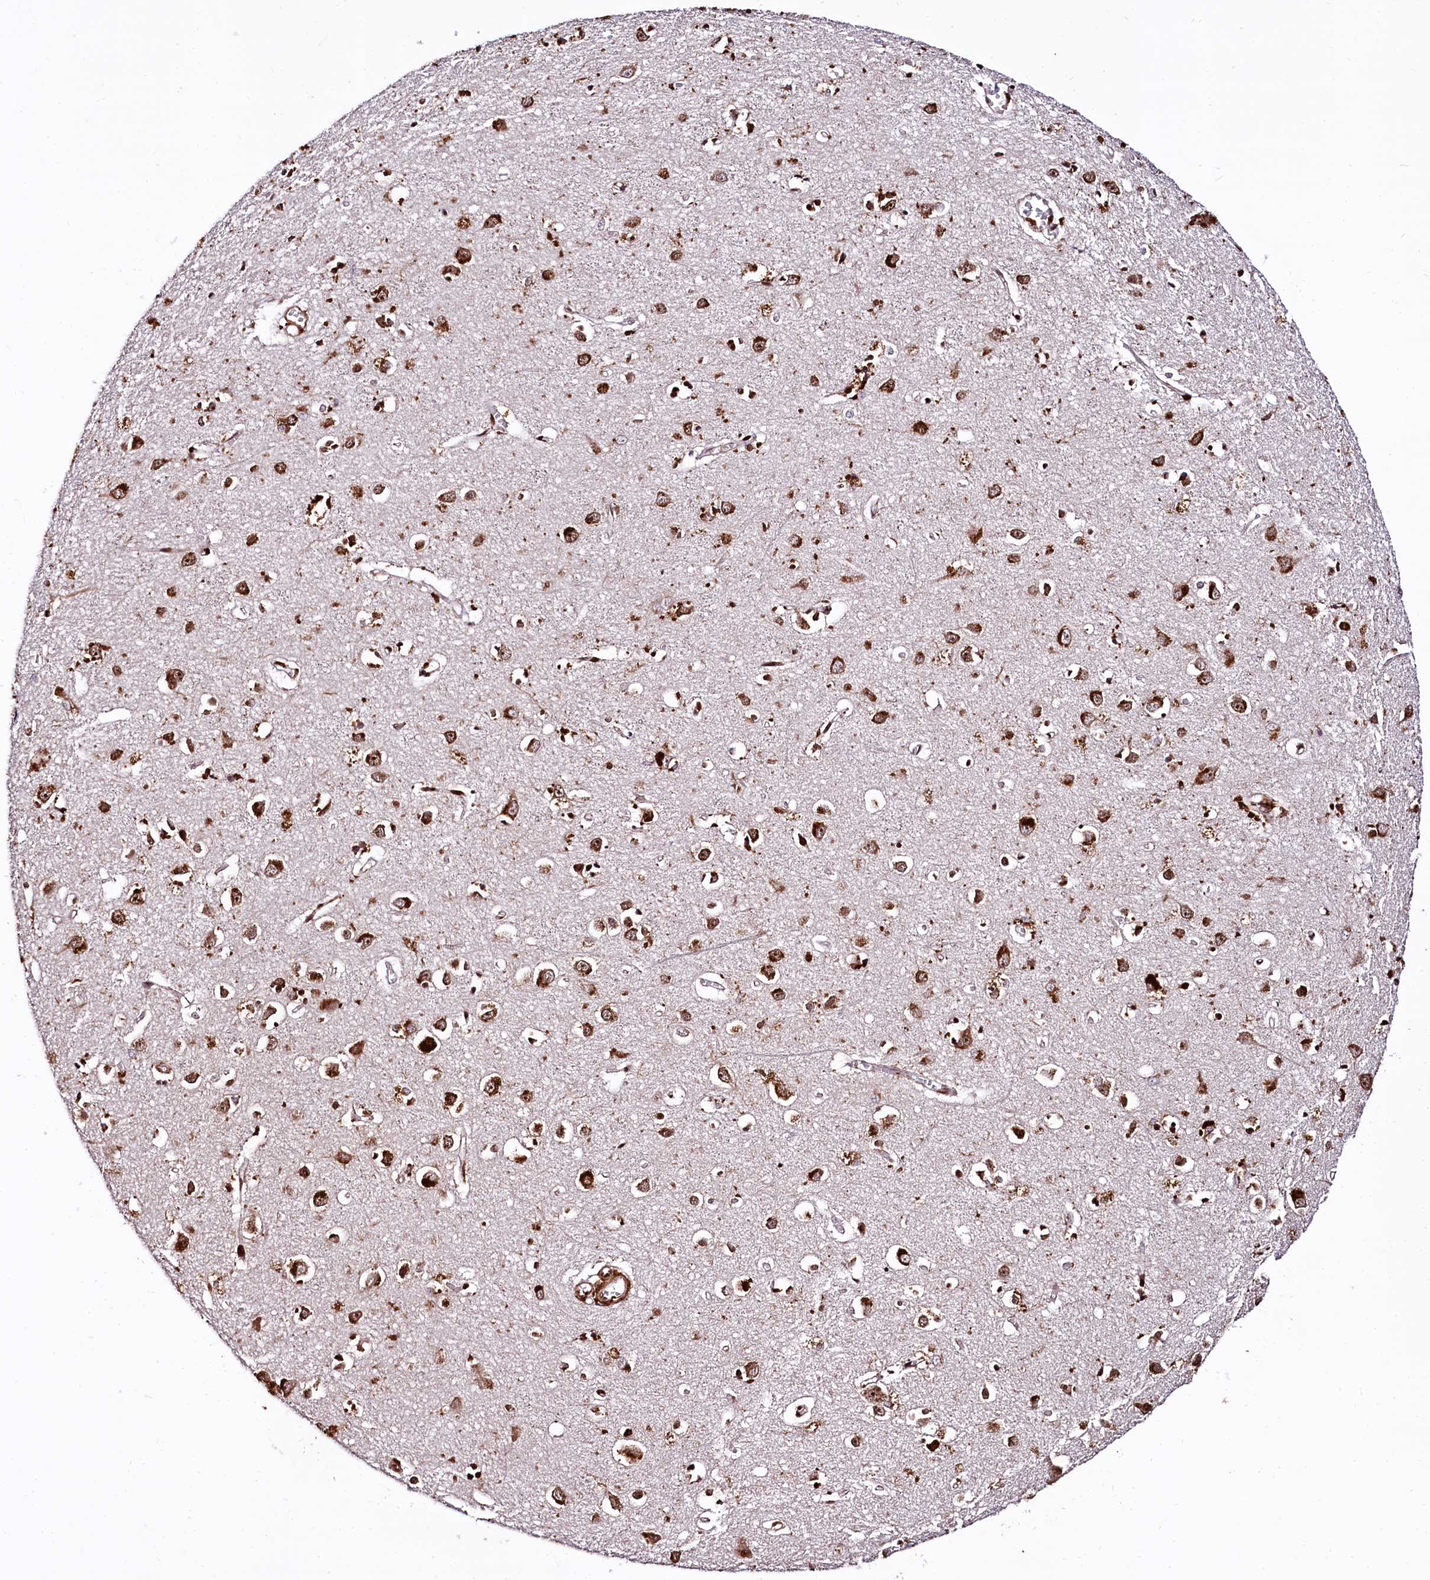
{"staining": {"intensity": "strong", "quantity": ">75%", "location": "nuclear"}, "tissue": "cerebral cortex", "cell_type": "Endothelial cells", "image_type": "normal", "snomed": [{"axis": "morphology", "description": "Normal tissue, NOS"}, {"axis": "topography", "description": "Cerebral cortex"}], "caption": "Benign cerebral cortex exhibits strong nuclear staining in about >75% of endothelial cells, visualized by immunohistochemistry.", "gene": "PDS5B", "patient": {"sex": "female", "age": 64}}